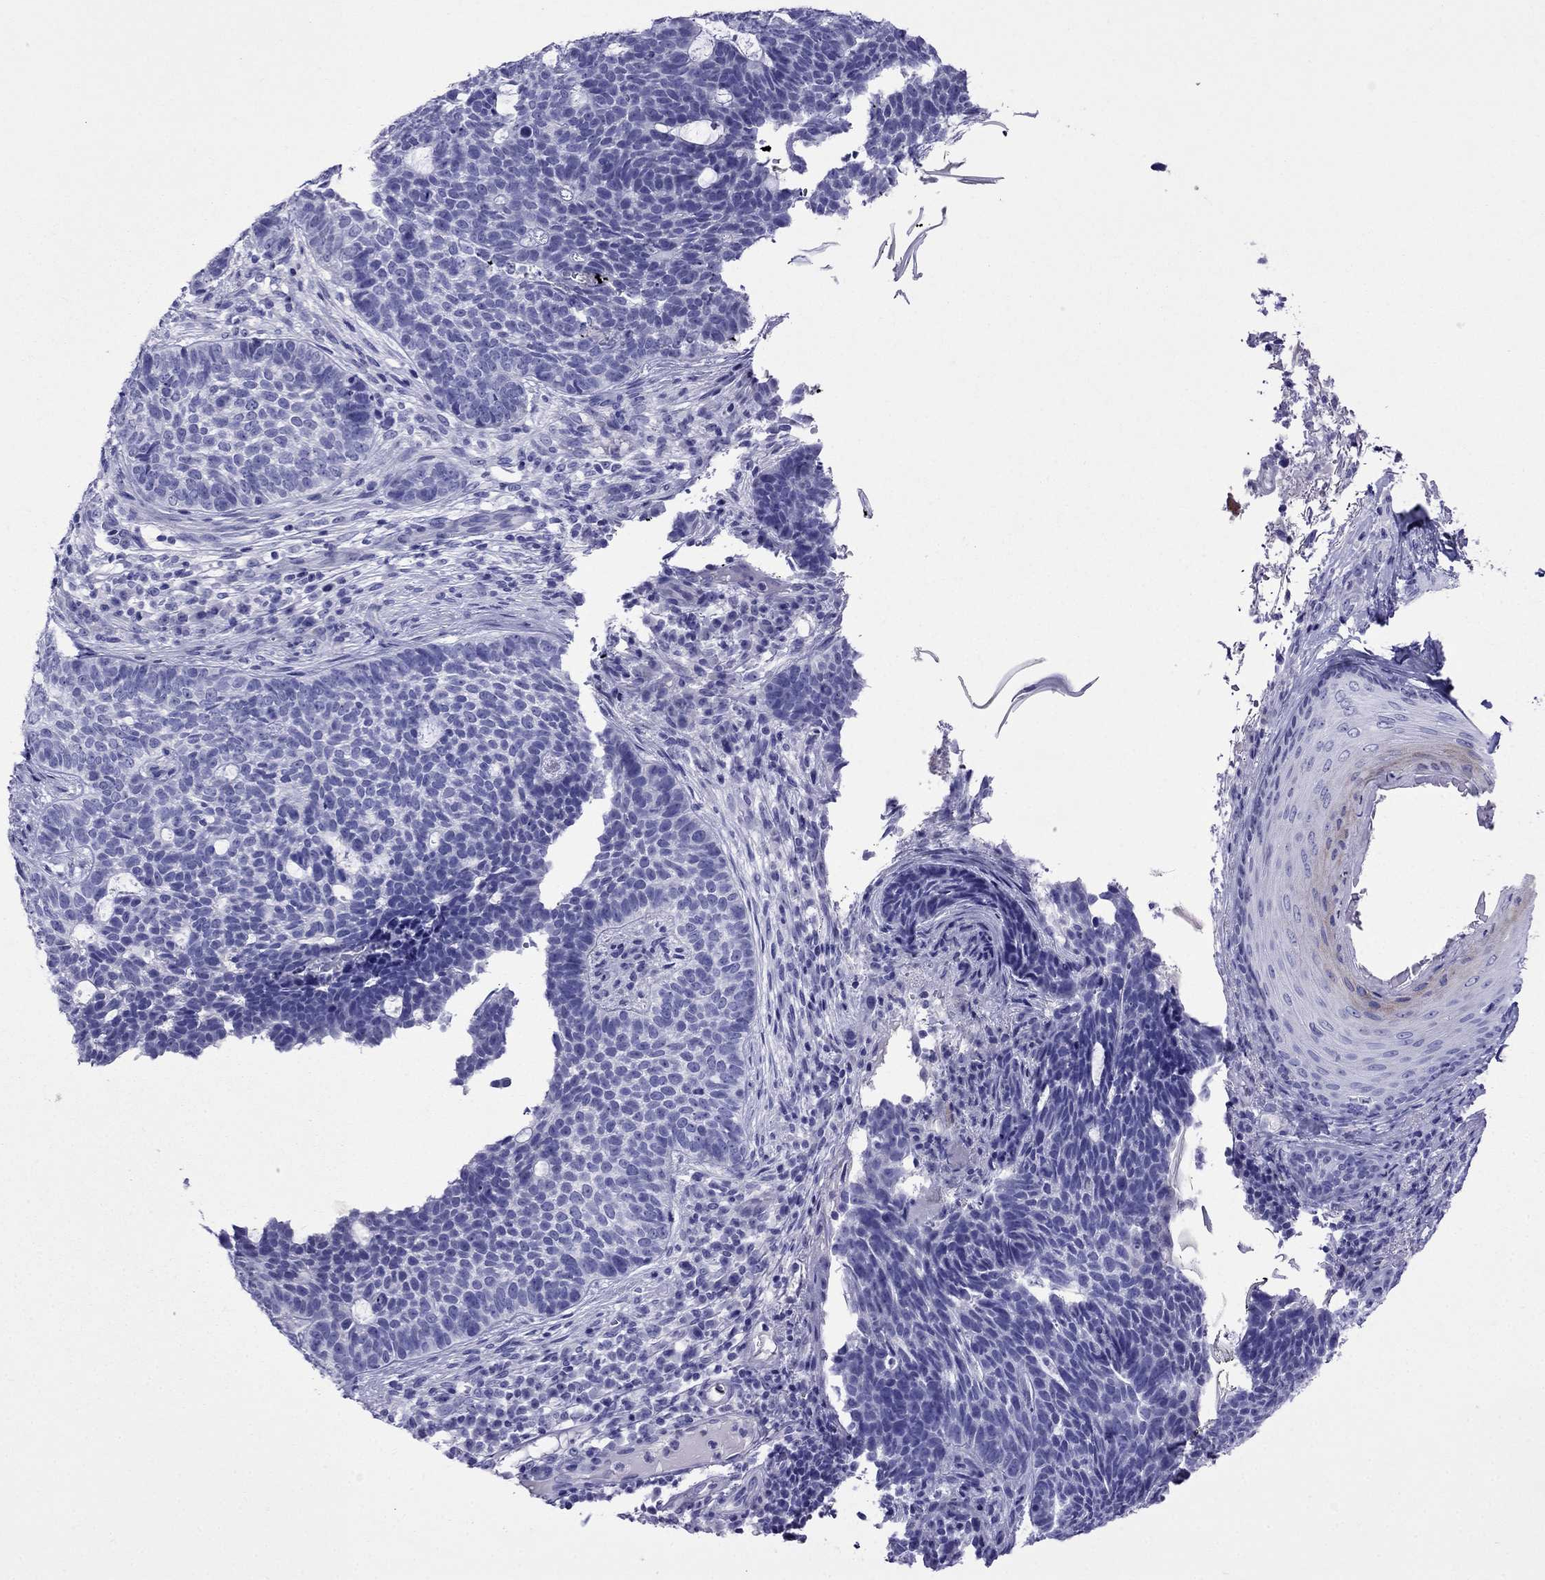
{"staining": {"intensity": "negative", "quantity": "none", "location": "none"}, "tissue": "skin cancer", "cell_type": "Tumor cells", "image_type": "cancer", "snomed": [{"axis": "morphology", "description": "Basal cell carcinoma"}, {"axis": "topography", "description": "Skin"}], "caption": "High power microscopy photomicrograph of an IHC histopathology image of skin cancer (basal cell carcinoma), revealing no significant expression in tumor cells.", "gene": "CRYBA1", "patient": {"sex": "female", "age": 69}}